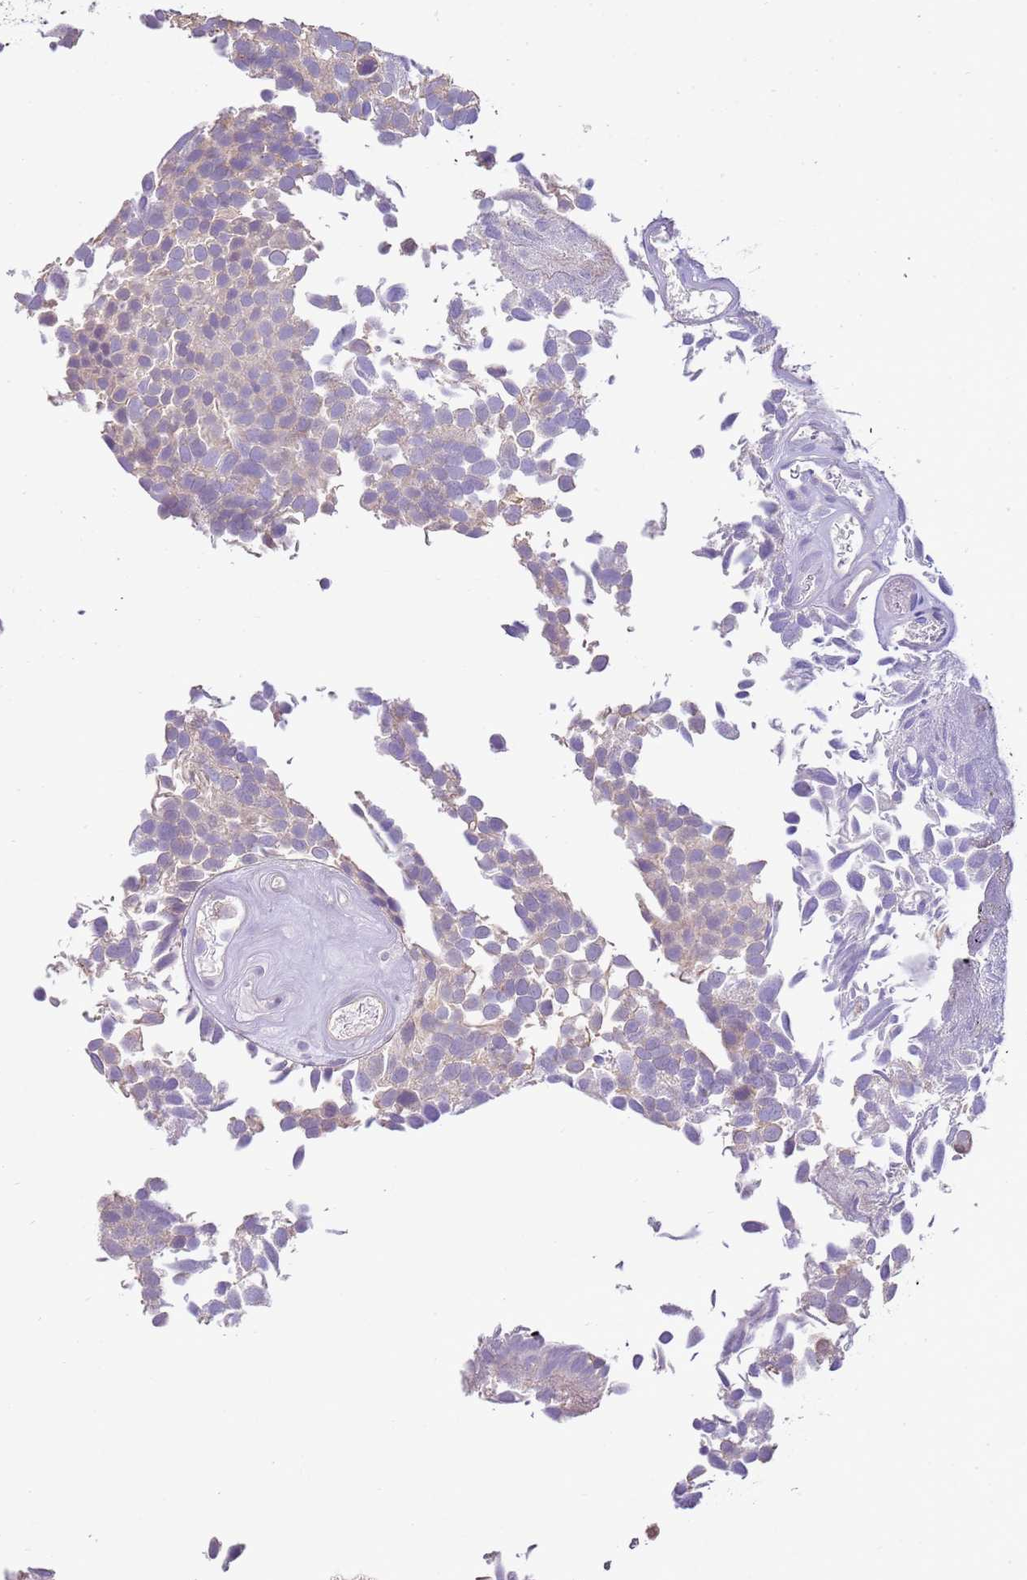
{"staining": {"intensity": "negative", "quantity": "none", "location": "none"}, "tissue": "urothelial cancer", "cell_type": "Tumor cells", "image_type": "cancer", "snomed": [{"axis": "morphology", "description": "Urothelial carcinoma, Low grade"}, {"axis": "topography", "description": "Urinary bladder"}], "caption": "Immunohistochemistry image of human urothelial cancer stained for a protein (brown), which exhibits no positivity in tumor cells. (Brightfield microscopy of DAB (3,3'-diaminobenzidine) IHC at high magnification).", "gene": "IL2RG", "patient": {"sex": "male", "age": 89}}